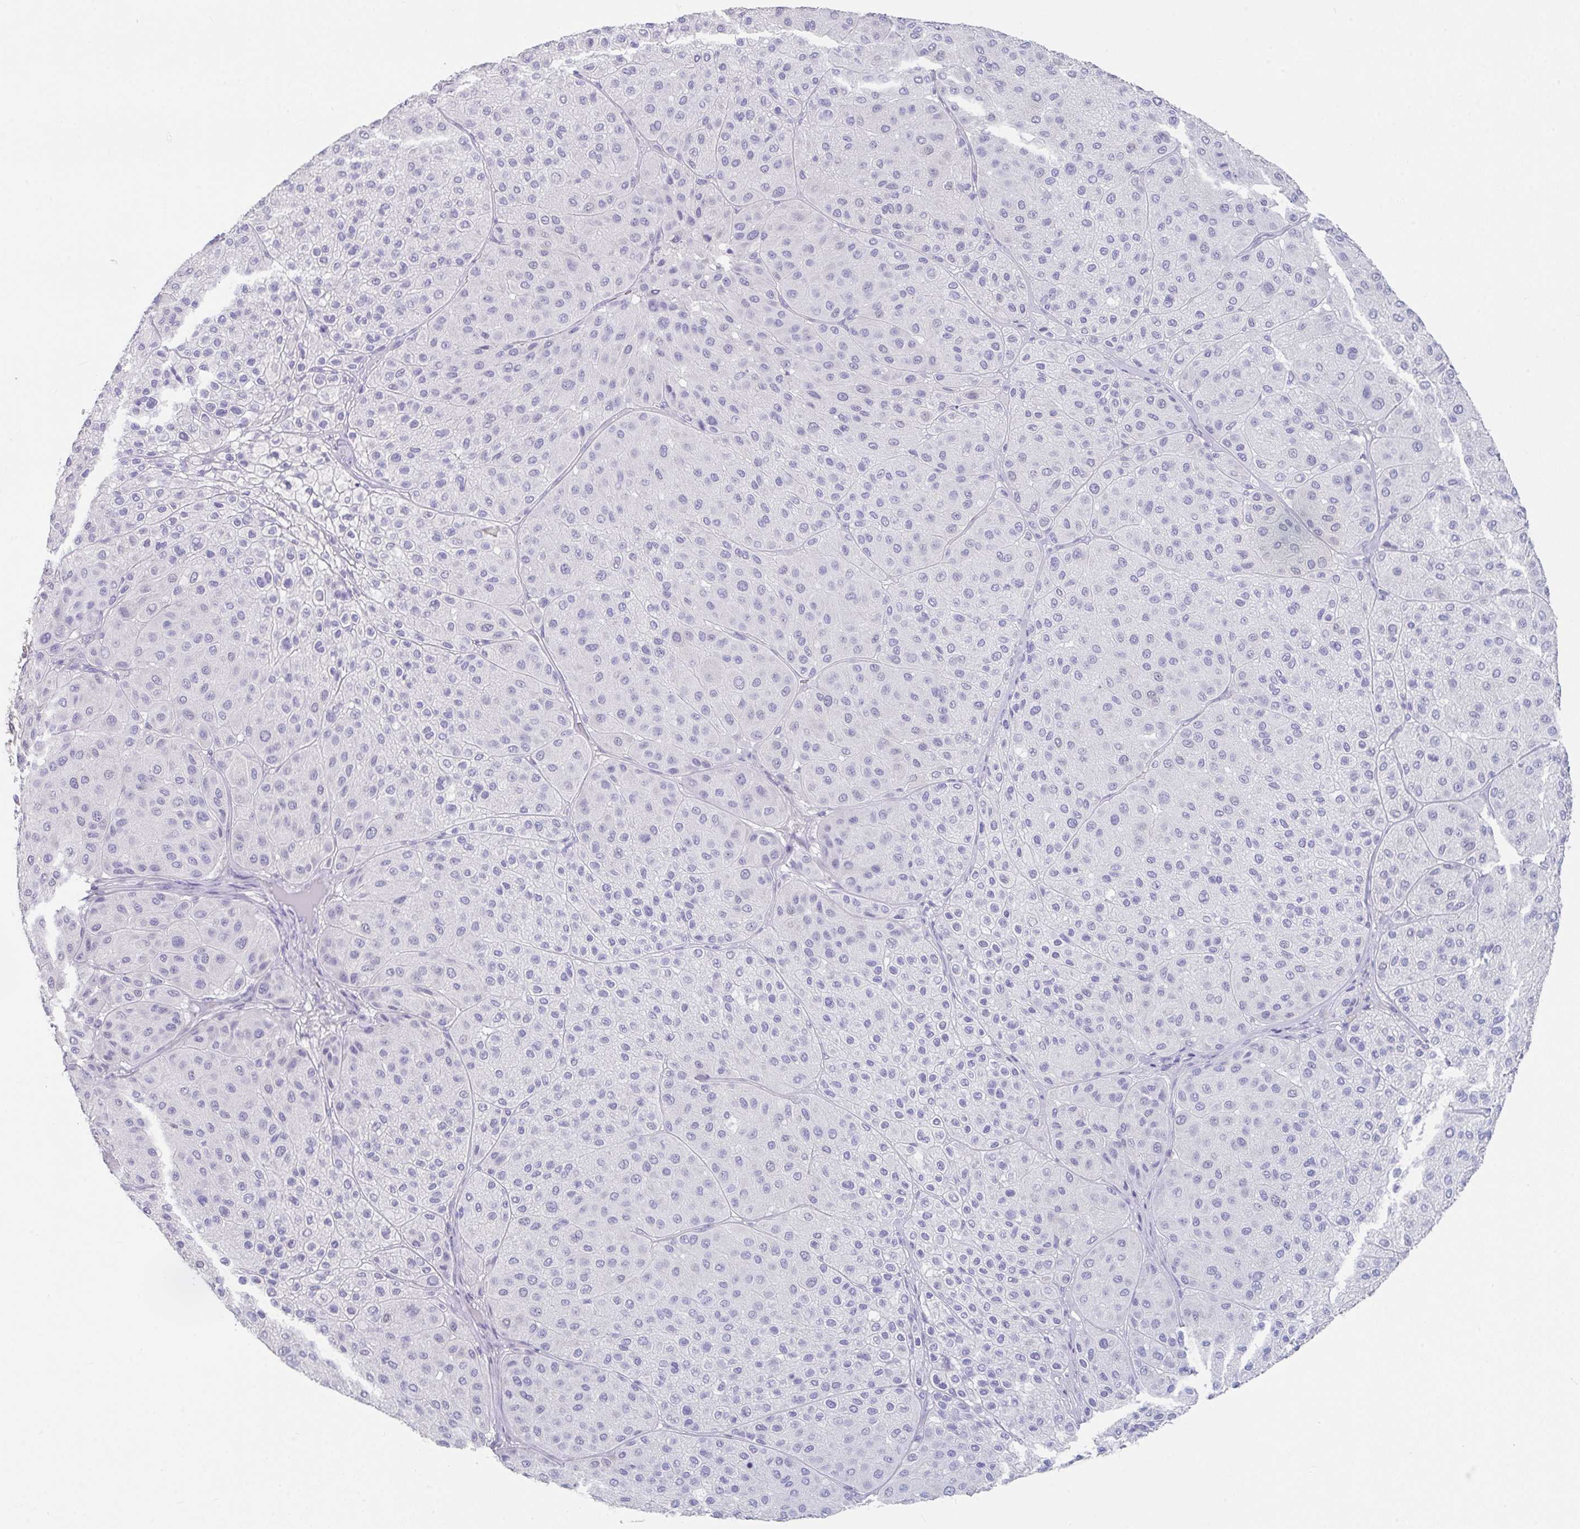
{"staining": {"intensity": "negative", "quantity": "none", "location": "none"}, "tissue": "melanoma", "cell_type": "Tumor cells", "image_type": "cancer", "snomed": [{"axis": "morphology", "description": "Malignant melanoma, Metastatic site"}, {"axis": "topography", "description": "Smooth muscle"}], "caption": "Melanoma was stained to show a protein in brown. There is no significant expression in tumor cells.", "gene": "SLC44A4", "patient": {"sex": "male", "age": 41}}